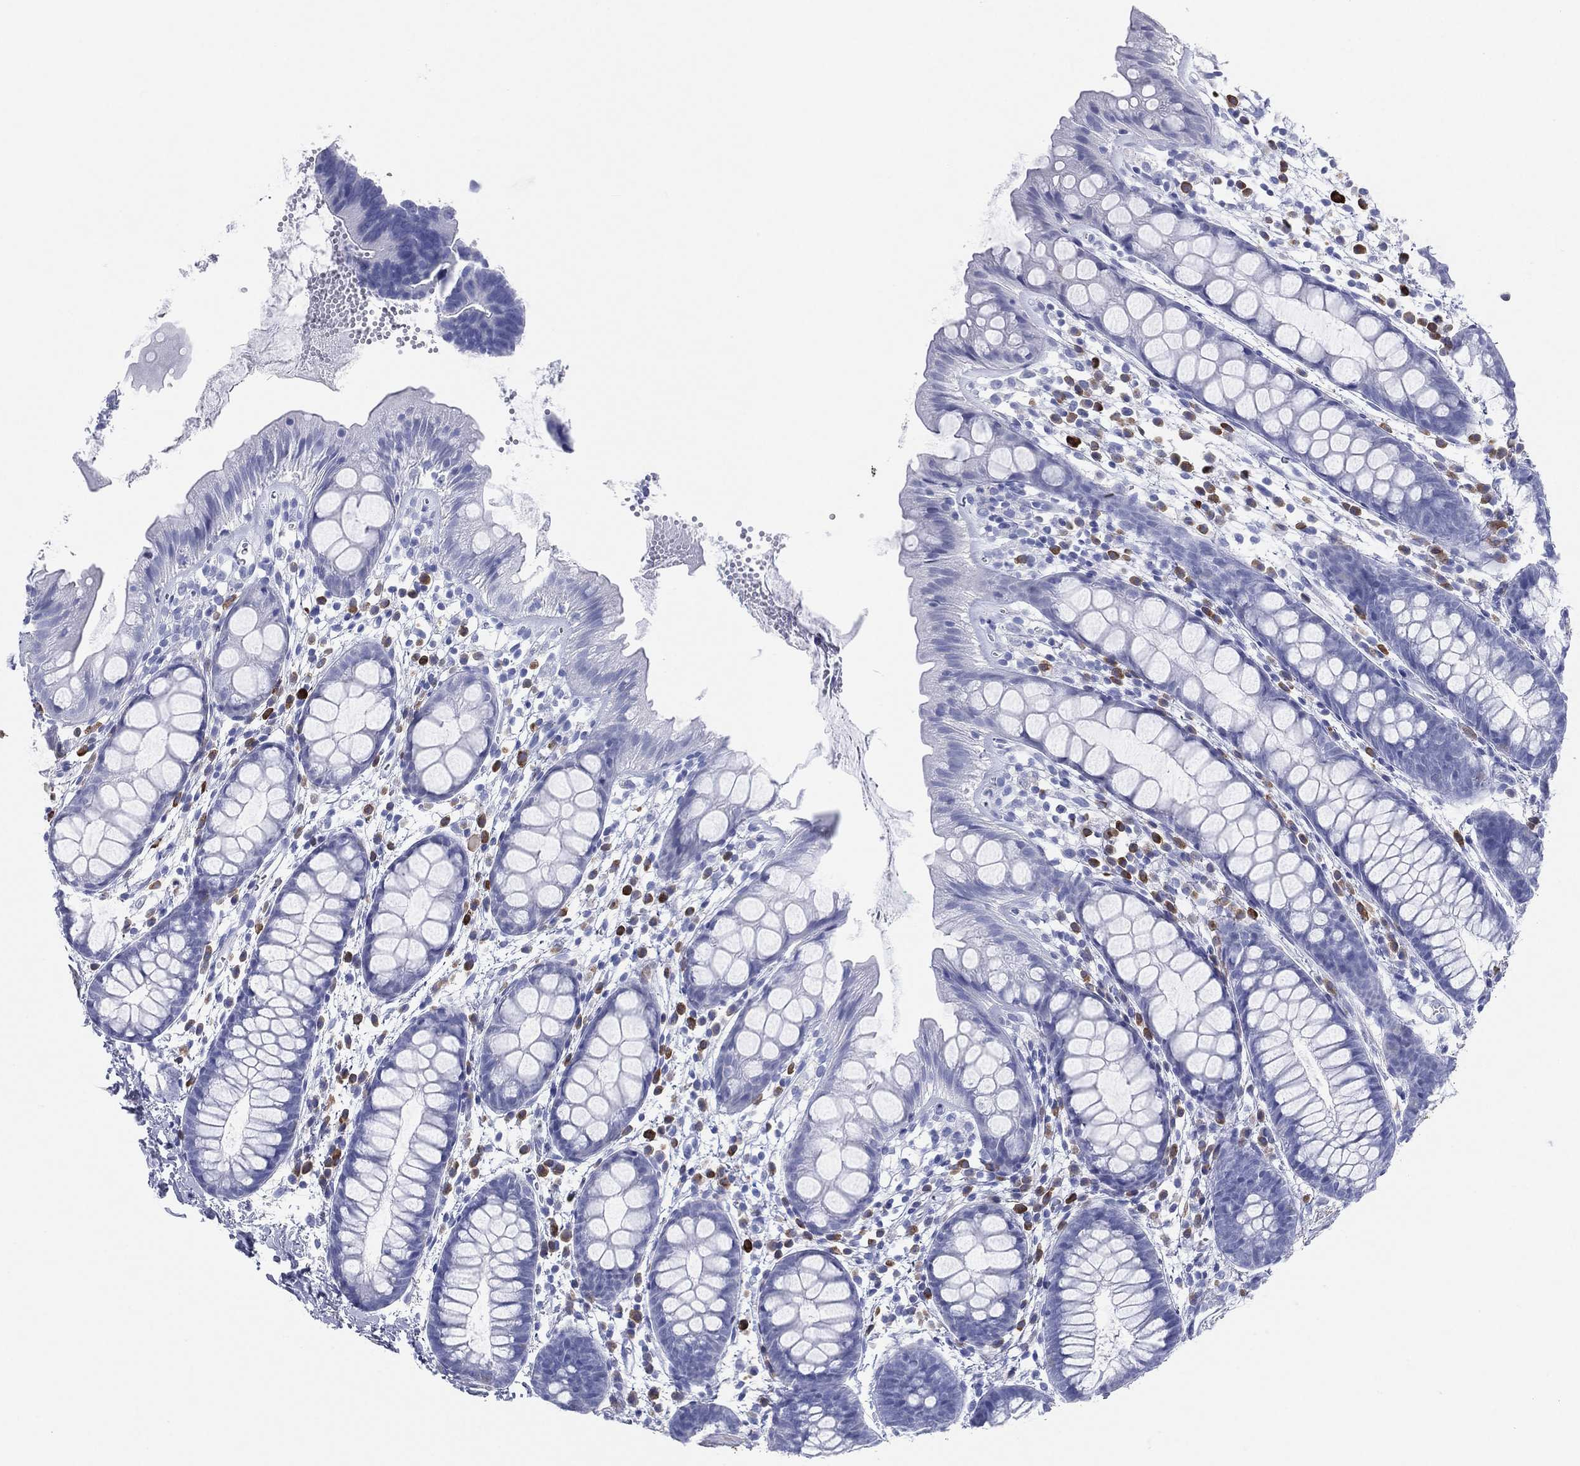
{"staining": {"intensity": "negative", "quantity": "none", "location": "none"}, "tissue": "rectum", "cell_type": "Glandular cells", "image_type": "normal", "snomed": [{"axis": "morphology", "description": "Normal tissue, NOS"}, {"axis": "topography", "description": "Rectum"}], "caption": "Image shows no protein expression in glandular cells of unremarkable rectum. (Stains: DAB immunohistochemistry (IHC) with hematoxylin counter stain, Microscopy: brightfield microscopy at high magnification).", "gene": "CD79A", "patient": {"sex": "male", "age": 57}}